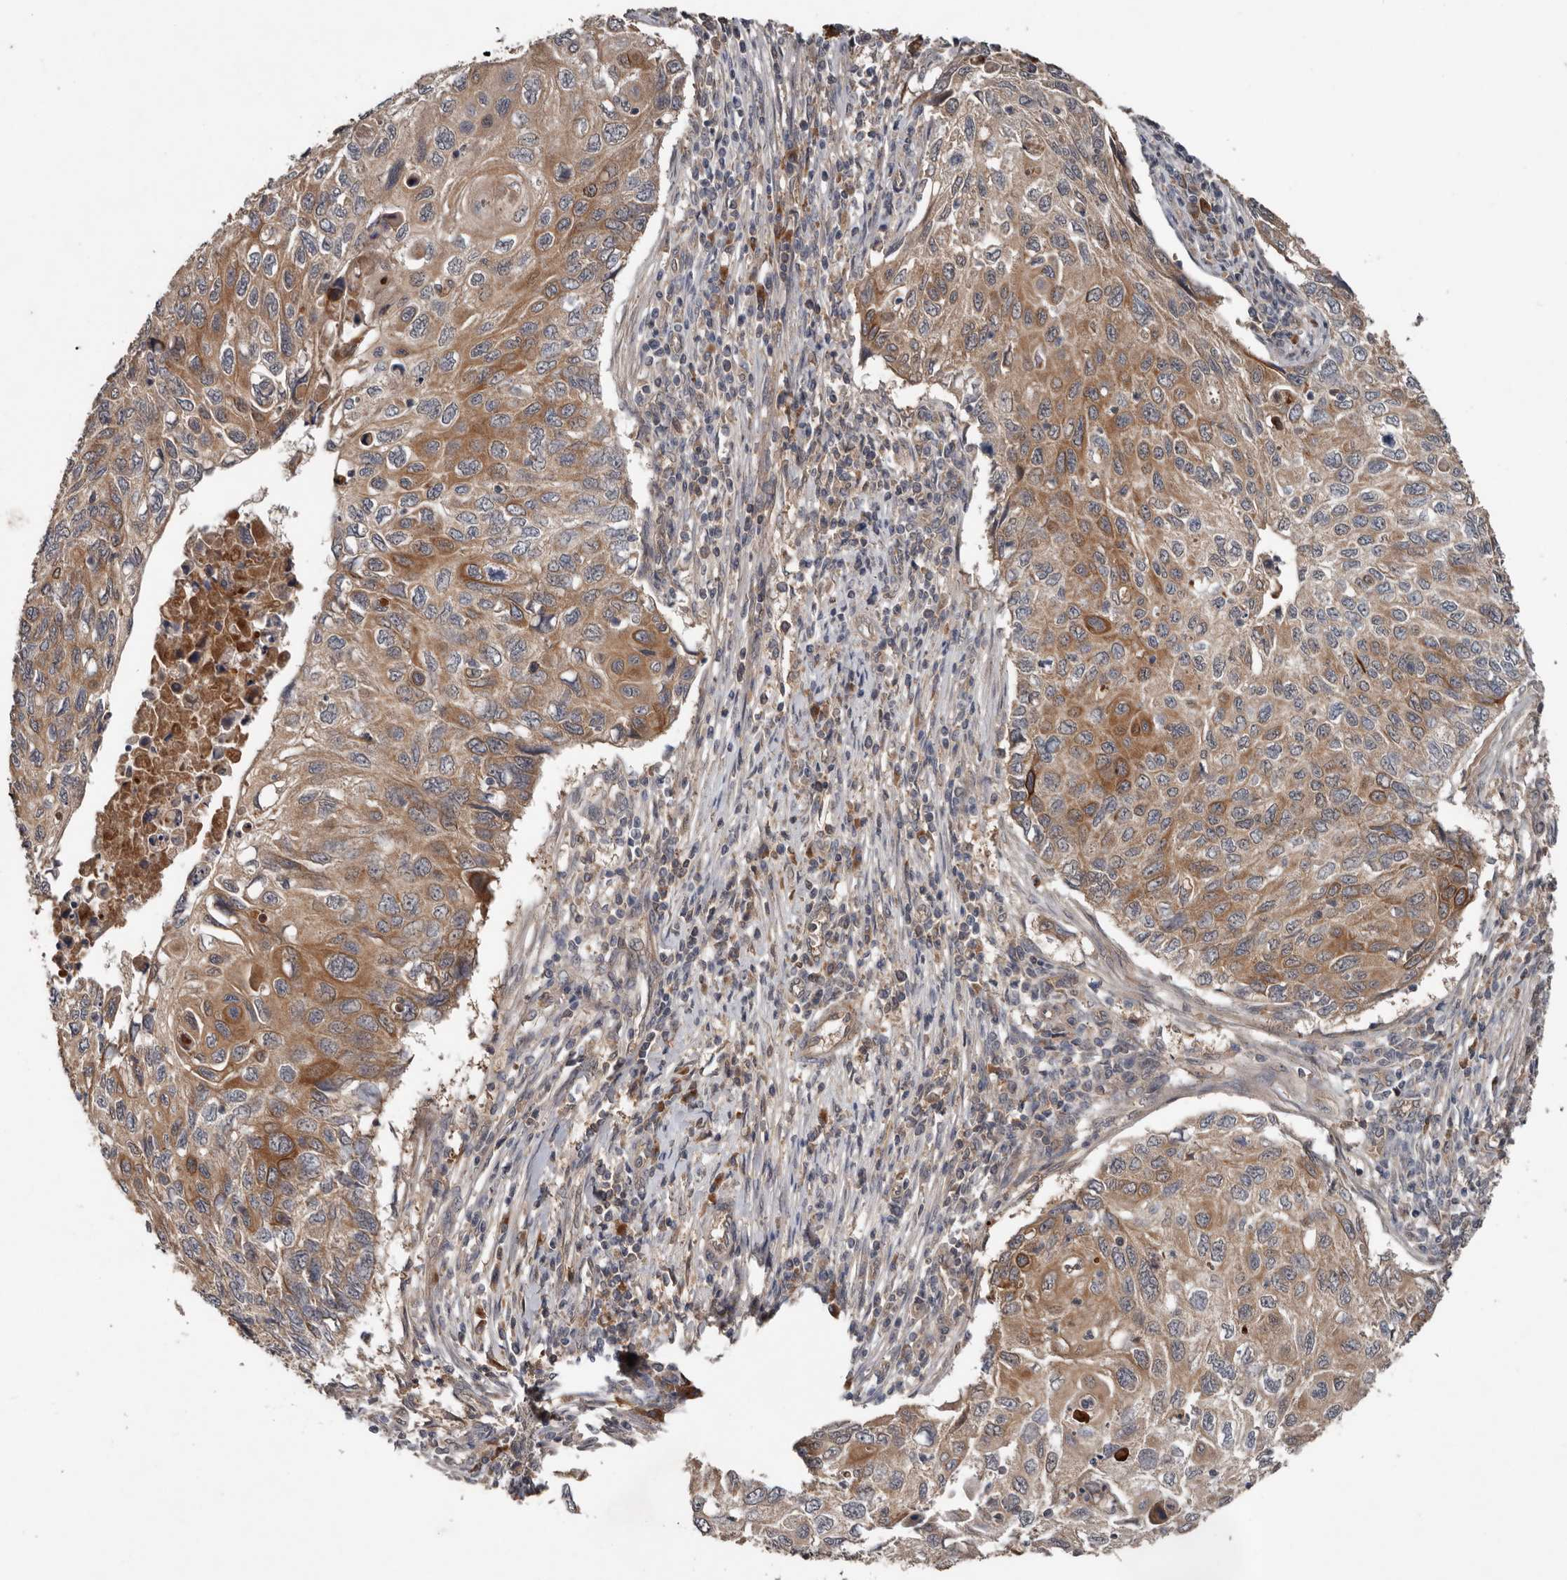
{"staining": {"intensity": "moderate", "quantity": "25%-75%", "location": "cytoplasmic/membranous"}, "tissue": "cervical cancer", "cell_type": "Tumor cells", "image_type": "cancer", "snomed": [{"axis": "morphology", "description": "Squamous cell carcinoma, NOS"}, {"axis": "topography", "description": "Cervix"}], "caption": "IHC histopathology image of human squamous cell carcinoma (cervical) stained for a protein (brown), which demonstrates medium levels of moderate cytoplasmic/membranous staining in approximately 25%-75% of tumor cells.", "gene": "DNAJB4", "patient": {"sex": "female", "age": 70}}